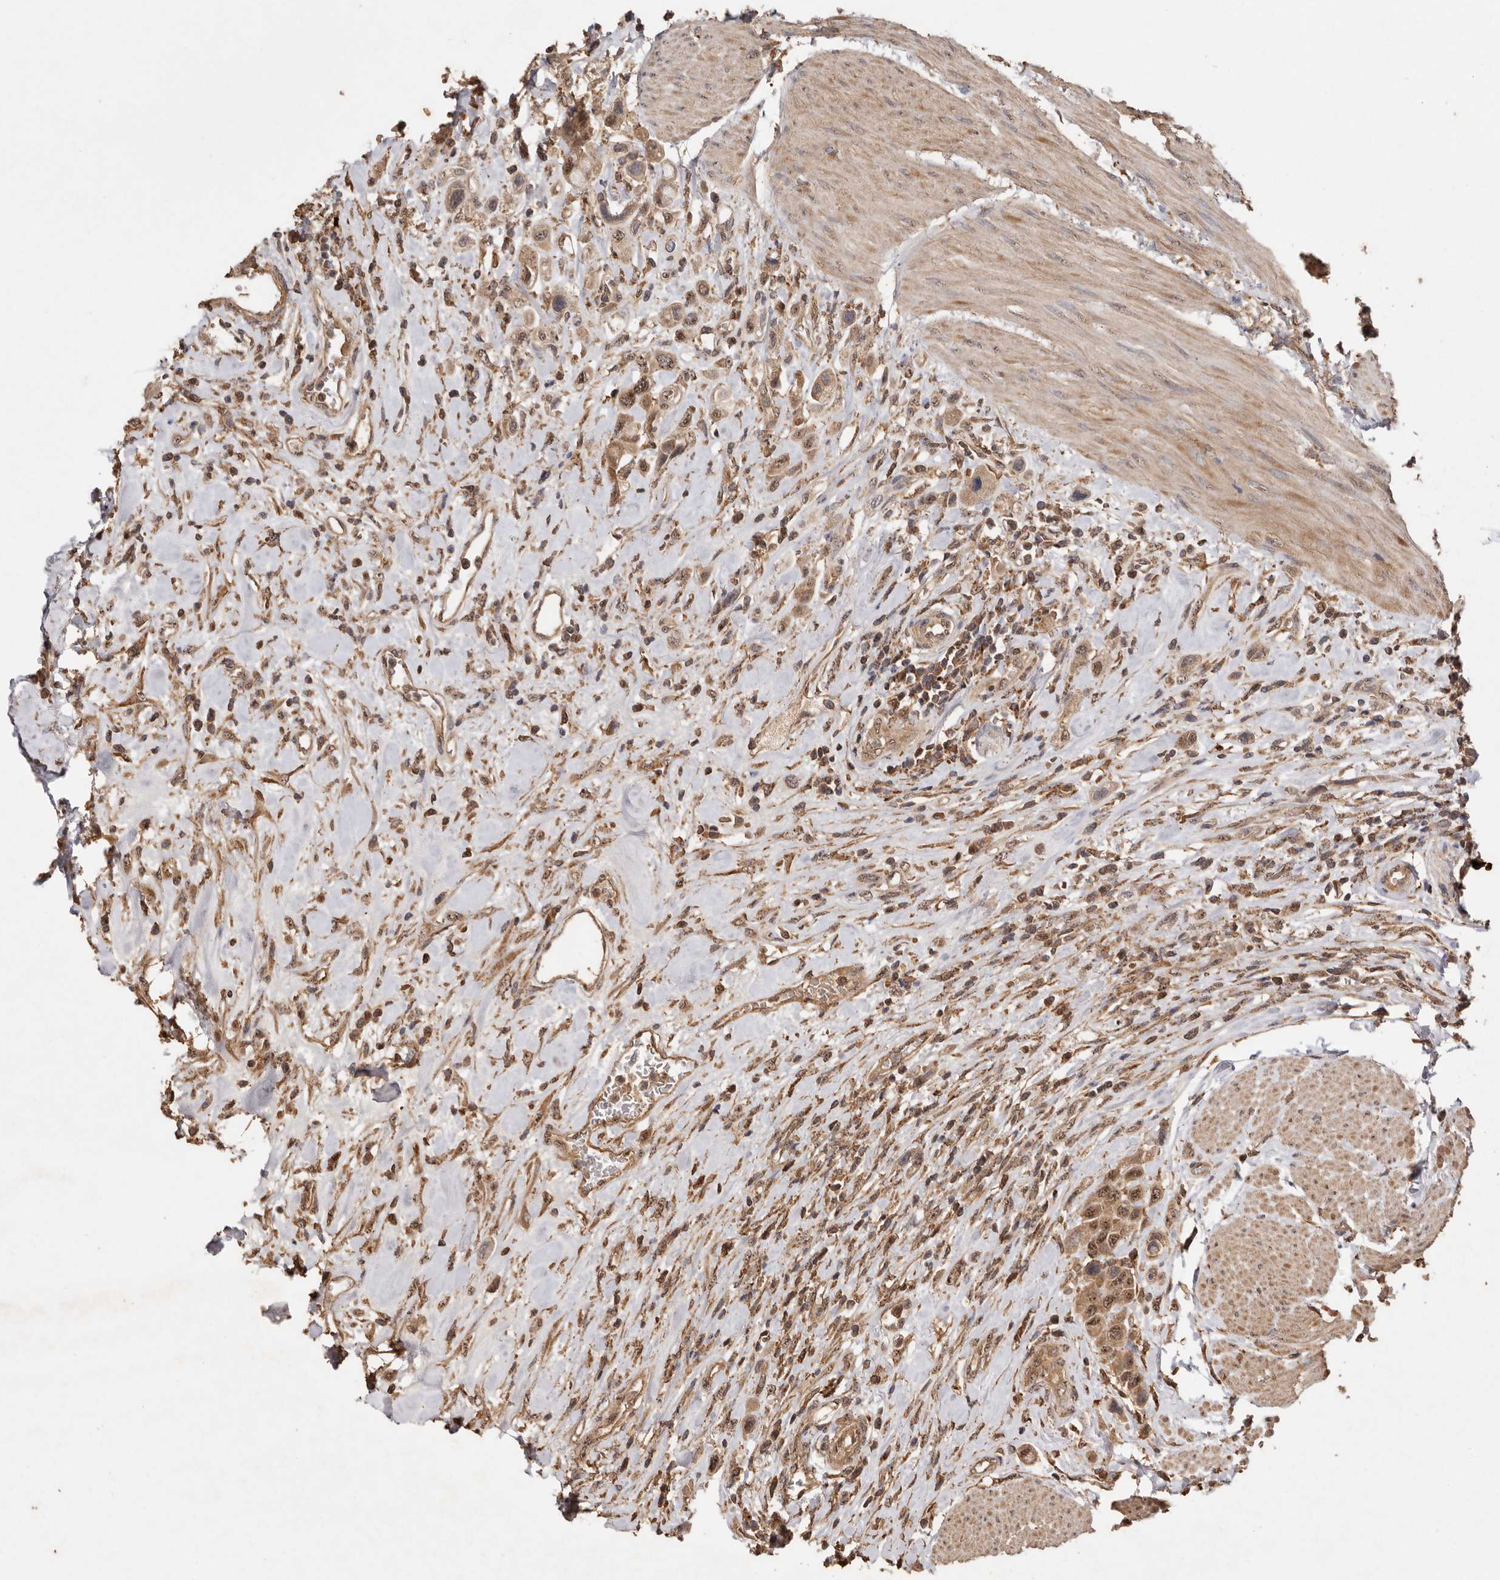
{"staining": {"intensity": "moderate", "quantity": ">75%", "location": "cytoplasmic/membranous,nuclear"}, "tissue": "urothelial cancer", "cell_type": "Tumor cells", "image_type": "cancer", "snomed": [{"axis": "morphology", "description": "Urothelial carcinoma, High grade"}, {"axis": "topography", "description": "Urinary bladder"}], "caption": "A high-resolution micrograph shows immunohistochemistry (IHC) staining of high-grade urothelial carcinoma, which reveals moderate cytoplasmic/membranous and nuclear positivity in about >75% of tumor cells.", "gene": "RWDD1", "patient": {"sex": "male", "age": 50}}